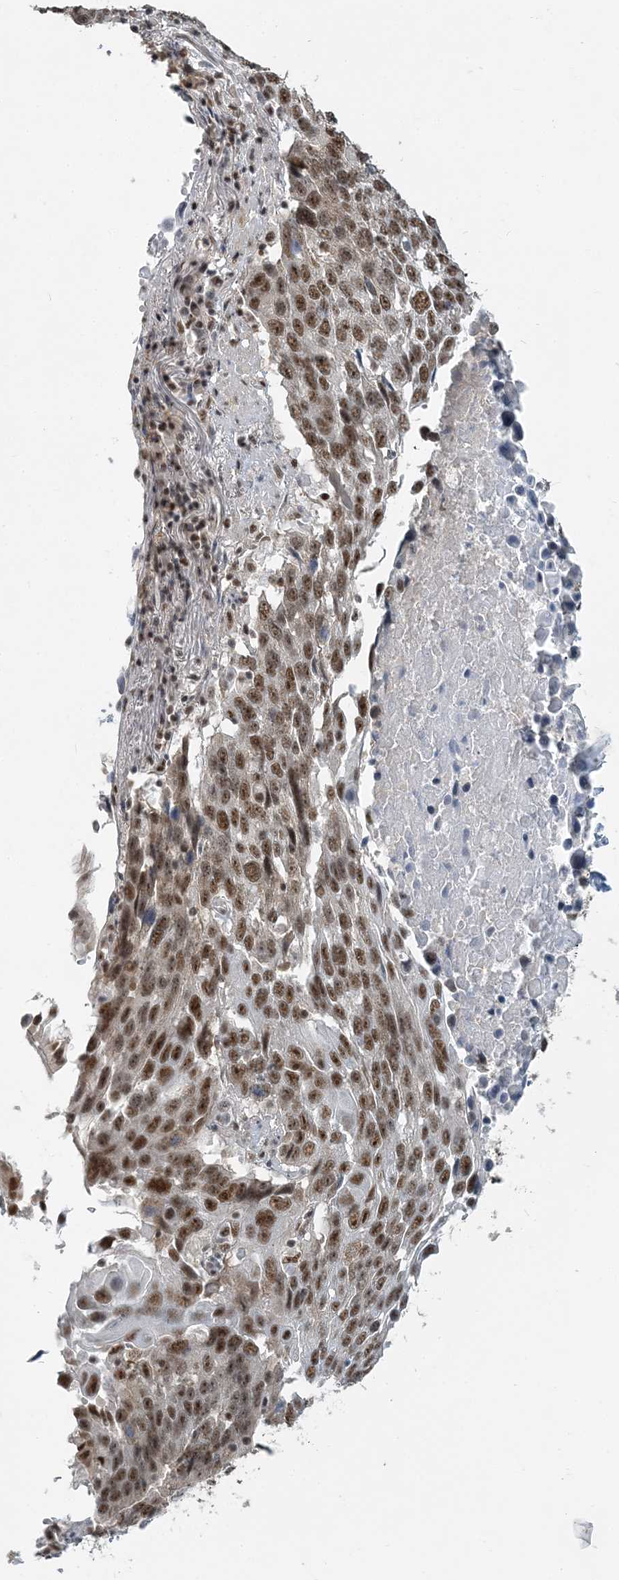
{"staining": {"intensity": "moderate", "quantity": ">75%", "location": "nuclear"}, "tissue": "lung cancer", "cell_type": "Tumor cells", "image_type": "cancer", "snomed": [{"axis": "morphology", "description": "Squamous cell carcinoma, NOS"}, {"axis": "topography", "description": "Lung"}], "caption": "This is an image of IHC staining of lung cancer, which shows moderate expression in the nuclear of tumor cells.", "gene": "PLRG1", "patient": {"sex": "male", "age": 66}}